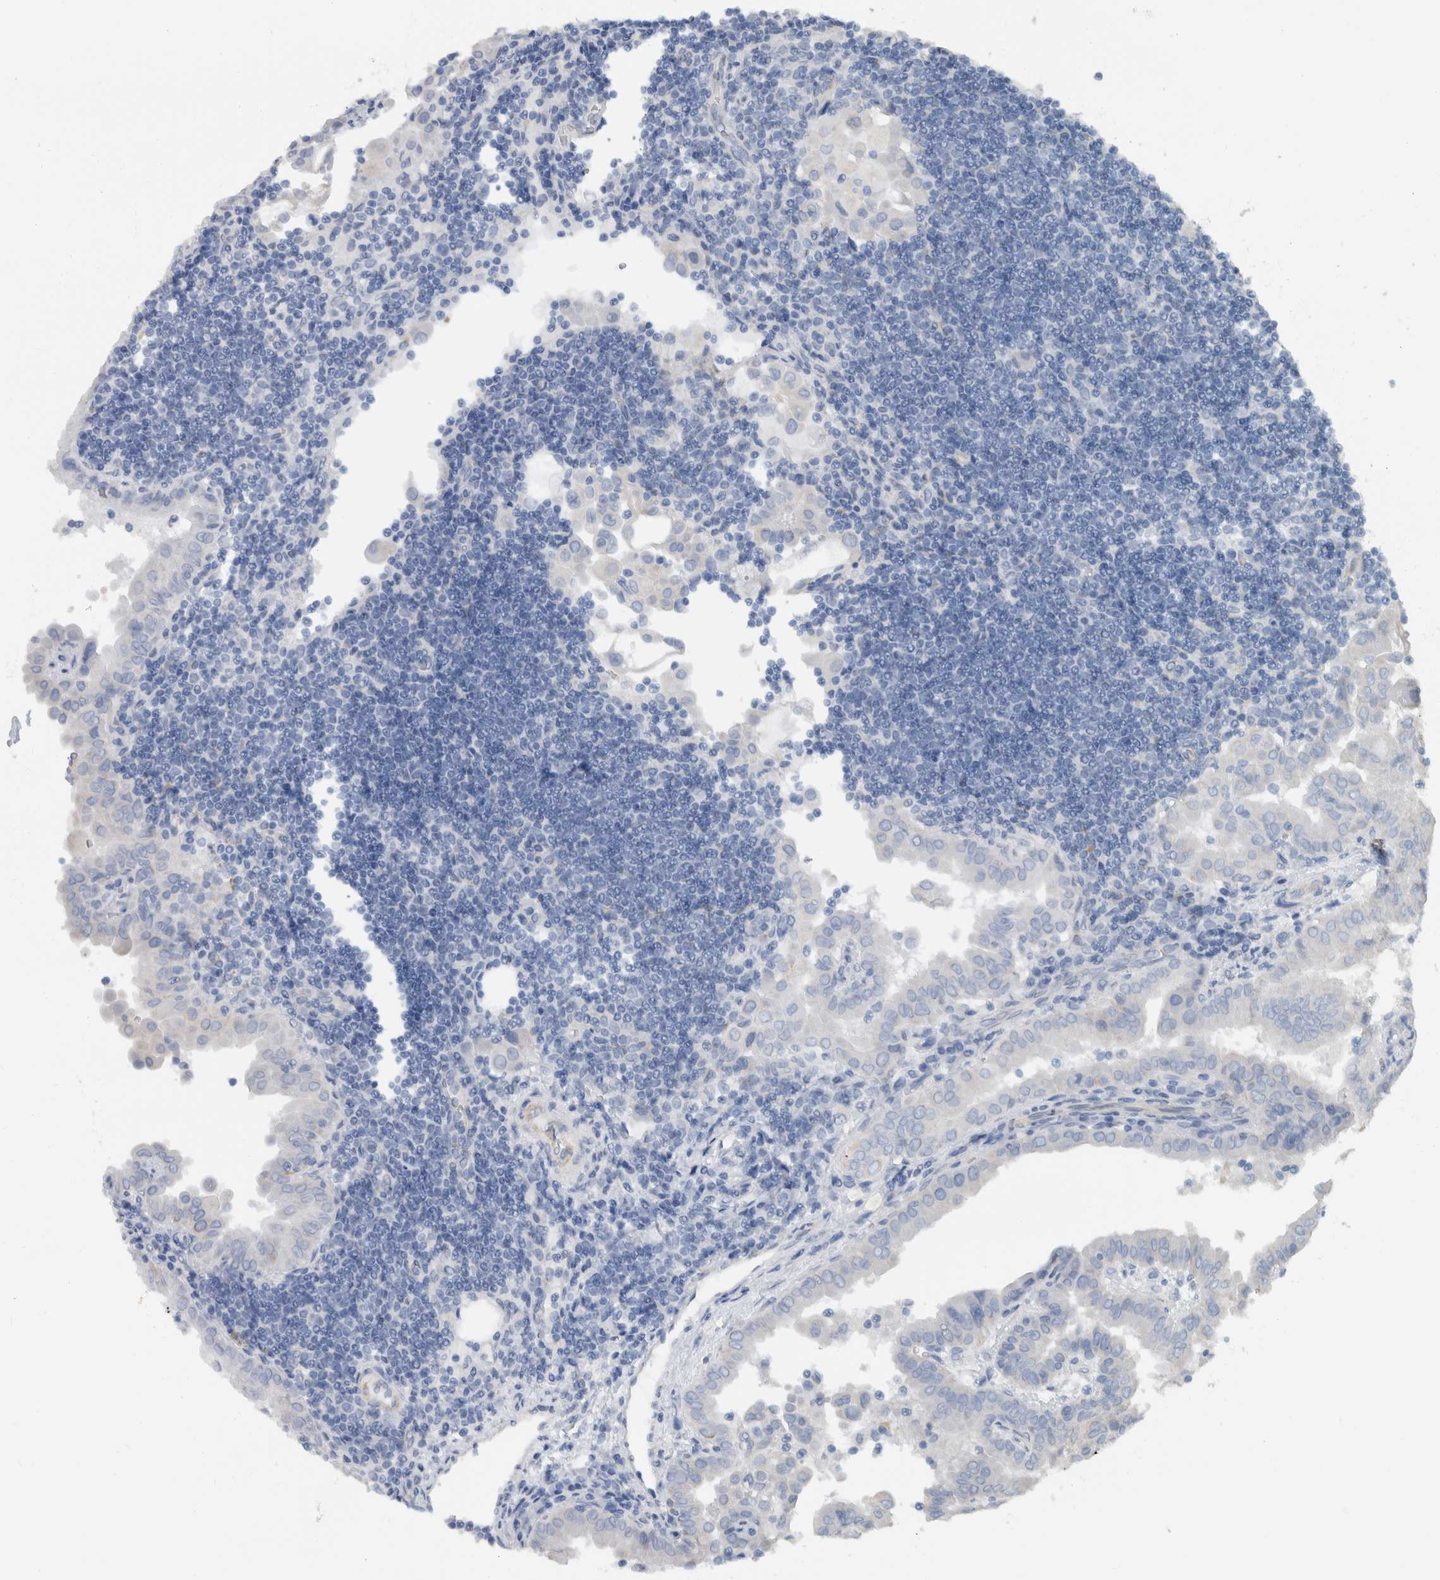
{"staining": {"intensity": "negative", "quantity": "none", "location": "none"}, "tissue": "thyroid cancer", "cell_type": "Tumor cells", "image_type": "cancer", "snomed": [{"axis": "morphology", "description": "Papillary adenocarcinoma, NOS"}, {"axis": "topography", "description": "Thyroid gland"}], "caption": "Immunohistochemical staining of thyroid cancer demonstrates no significant expression in tumor cells.", "gene": "NEFM", "patient": {"sex": "male", "age": 33}}